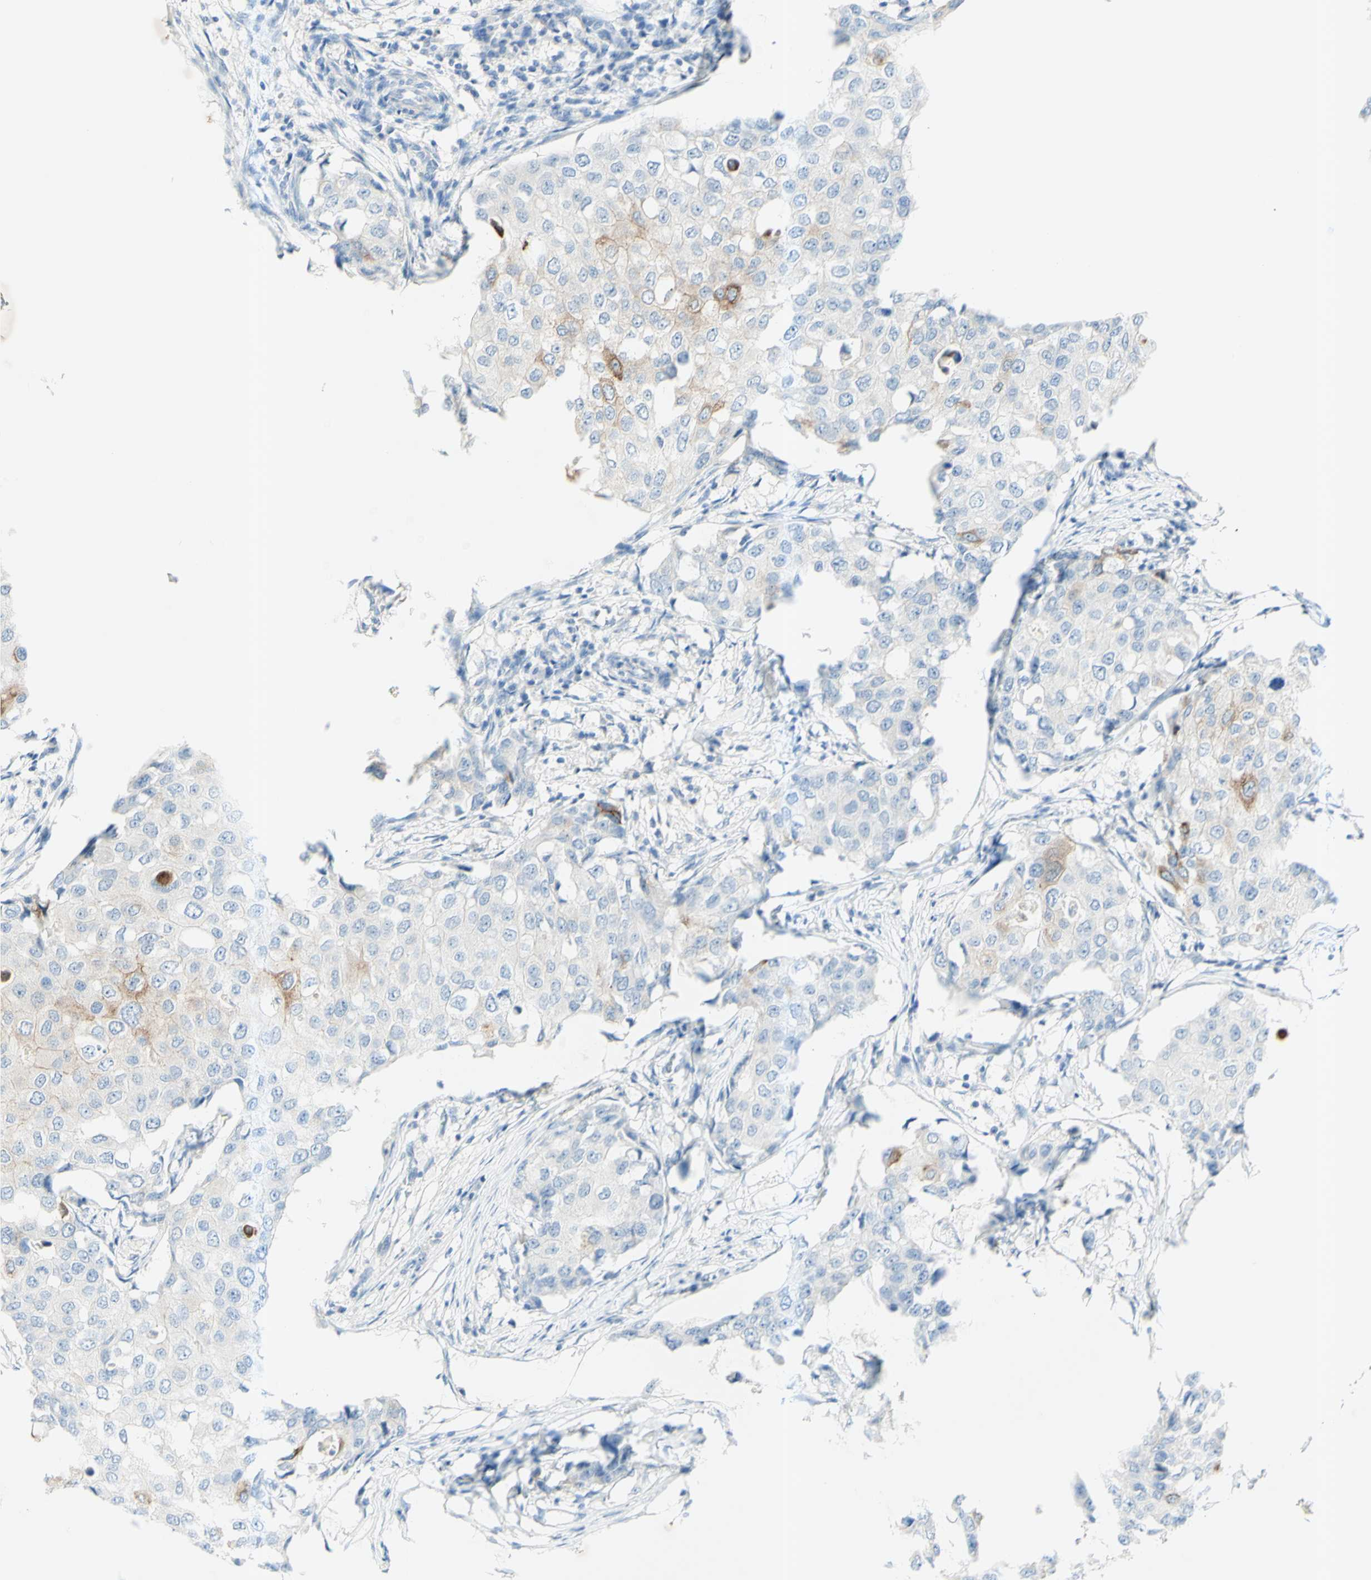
{"staining": {"intensity": "moderate", "quantity": "<25%", "location": "cytoplasmic/membranous"}, "tissue": "breast cancer", "cell_type": "Tumor cells", "image_type": "cancer", "snomed": [{"axis": "morphology", "description": "Duct carcinoma"}, {"axis": "topography", "description": "Breast"}], "caption": "Immunohistochemical staining of breast intraductal carcinoma displays low levels of moderate cytoplasmic/membranous protein staining in approximately <25% of tumor cells. (brown staining indicates protein expression, while blue staining denotes nuclei).", "gene": "GDF15", "patient": {"sex": "female", "age": 27}}